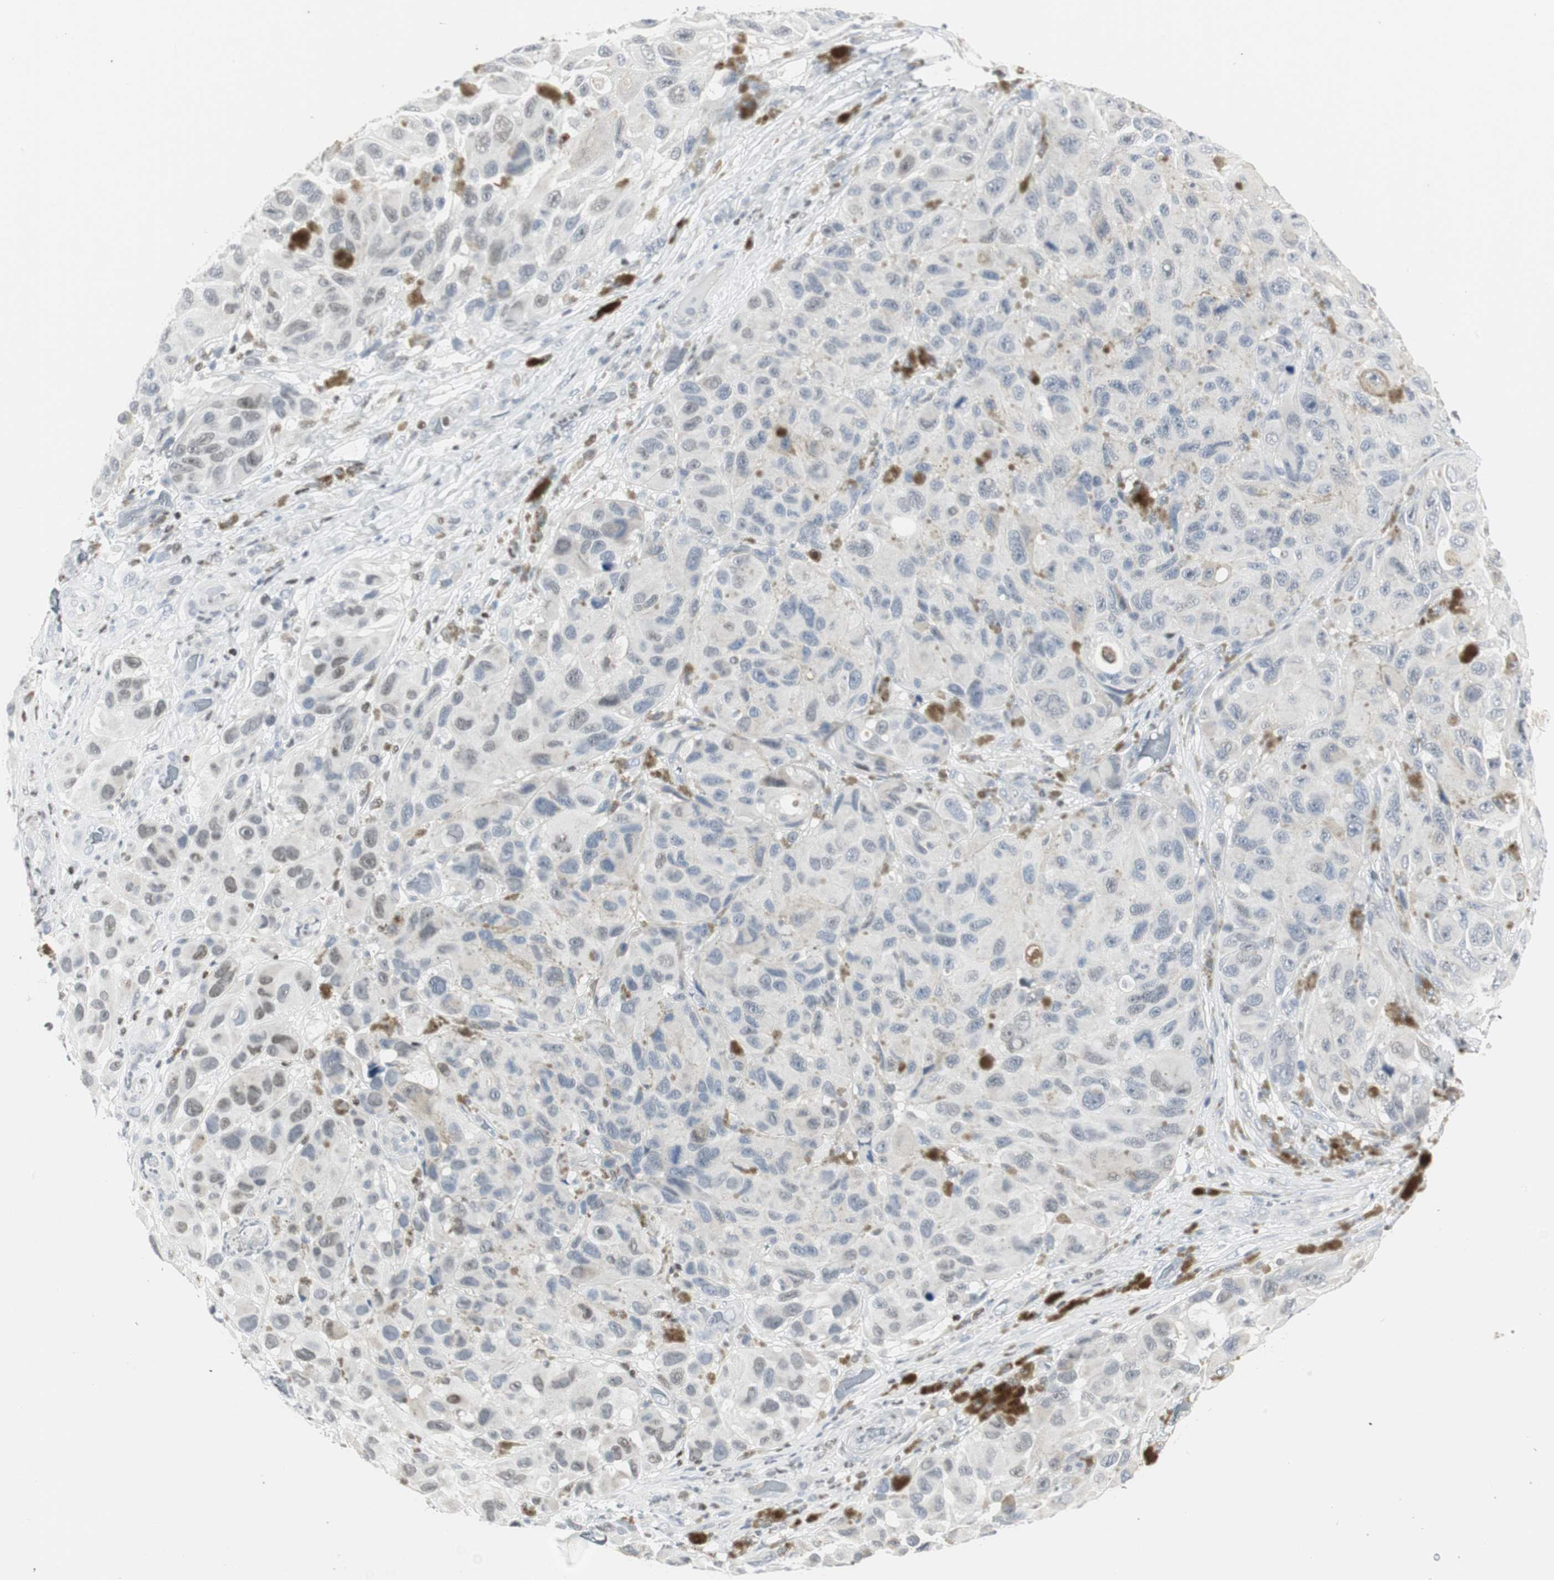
{"staining": {"intensity": "negative", "quantity": "none", "location": "none"}, "tissue": "melanoma", "cell_type": "Tumor cells", "image_type": "cancer", "snomed": [{"axis": "morphology", "description": "Malignant melanoma, NOS"}, {"axis": "topography", "description": "Skin"}], "caption": "A photomicrograph of malignant melanoma stained for a protein shows no brown staining in tumor cells.", "gene": "ZBTB7B", "patient": {"sex": "female", "age": 73}}